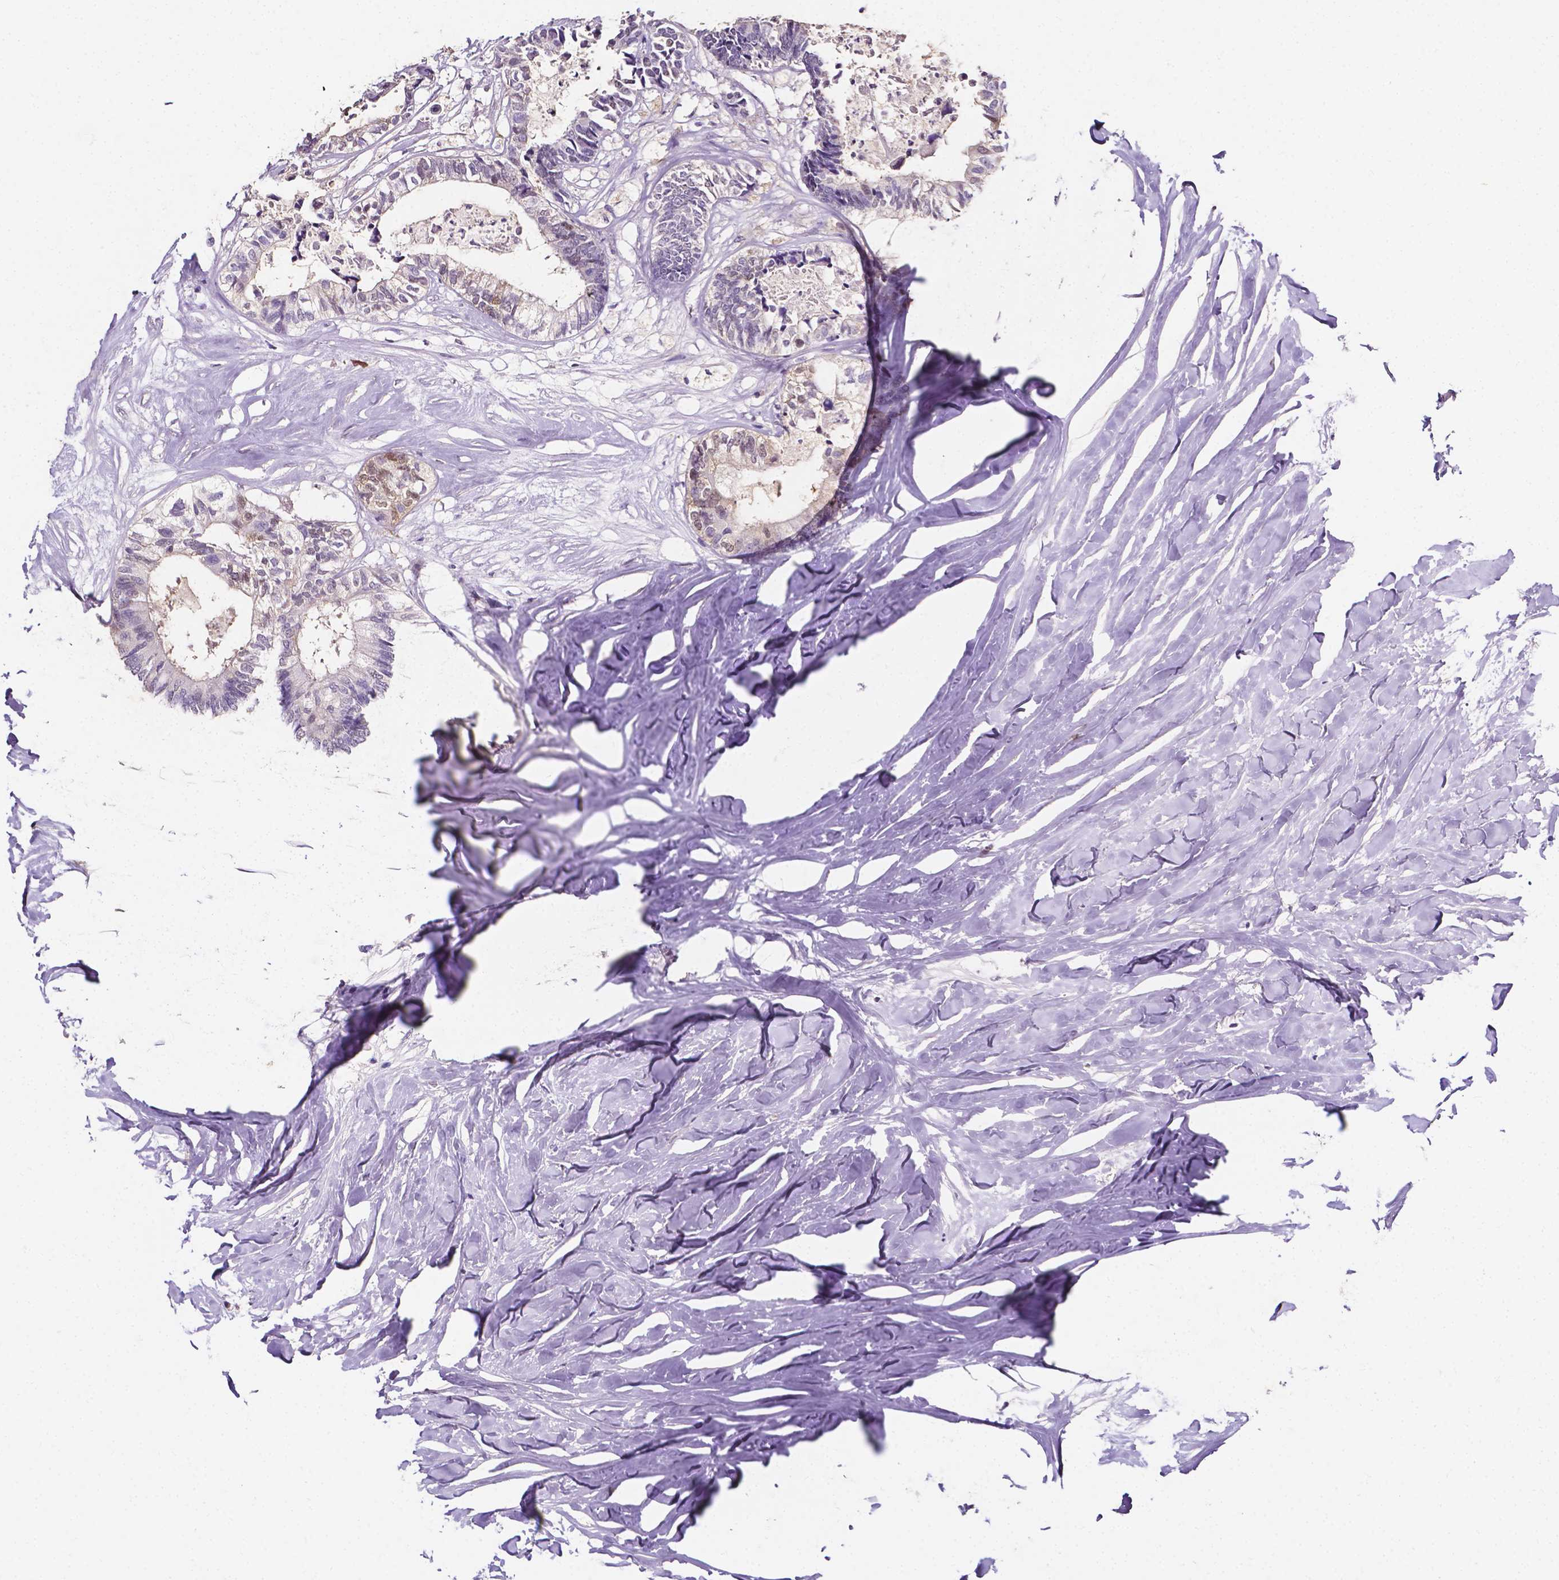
{"staining": {"intensity": "negative", "quantity": "none", "location": "none"}, "tissue": "colorectal cancer", "cell_type": "Tumor cells", "image_type": "cancer", "snomed": [{"axis": "morphology", "description": "Adenocarcinoma, NOS"}, {"axis": "topography", "description": "Colon"}, {"axis": "topography", "description": "Rectum"}], "caption": "IHC of human colorectal cancer demonstrates no positivity in tumor cells. Brightfield microscopy of IHC stained with DAB (3,3'-diaminobenzidine) (brown) and hematoxylin (blue), captured at high magnification.", "gene": "PSAT1", "patient": {"sex": "male", "age": 57}}